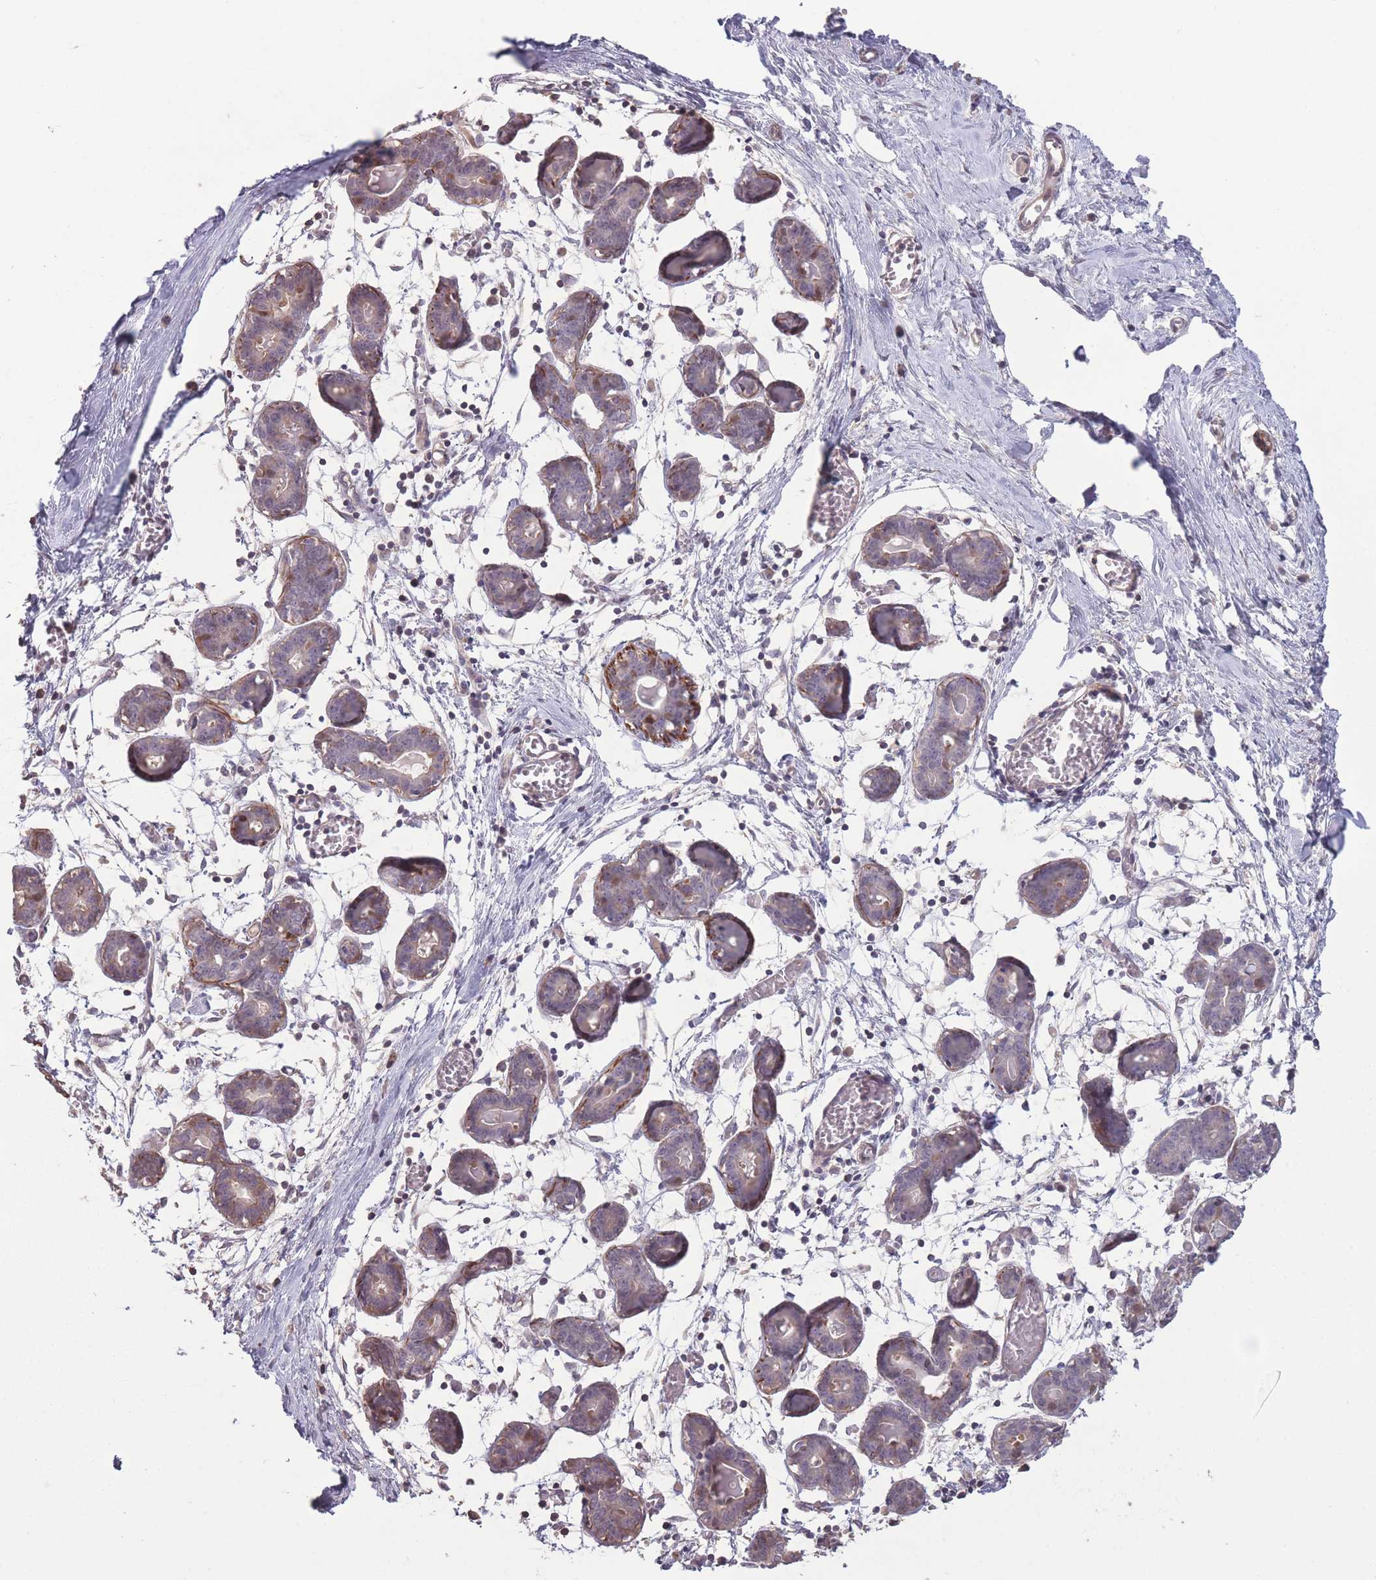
{"staining": {"intensity": "negative", "quantity": "none", "location": "none"}, "tissue": "breast", "cell_type": "Adipocytes", "image_type": "normal", "snomed": [{"axis": "morphology", "description": "Normal tissue, NOS"}, {"axis": "topography", "description": "Breast"}], "caption": "Immunohistochemistry (IHC) image of benign human breast stained for a protein (brown), which exhibits no expression in adipocytes.", "gene": "RSPH10B2", "patient": {"sex": "female", "age": 27}}